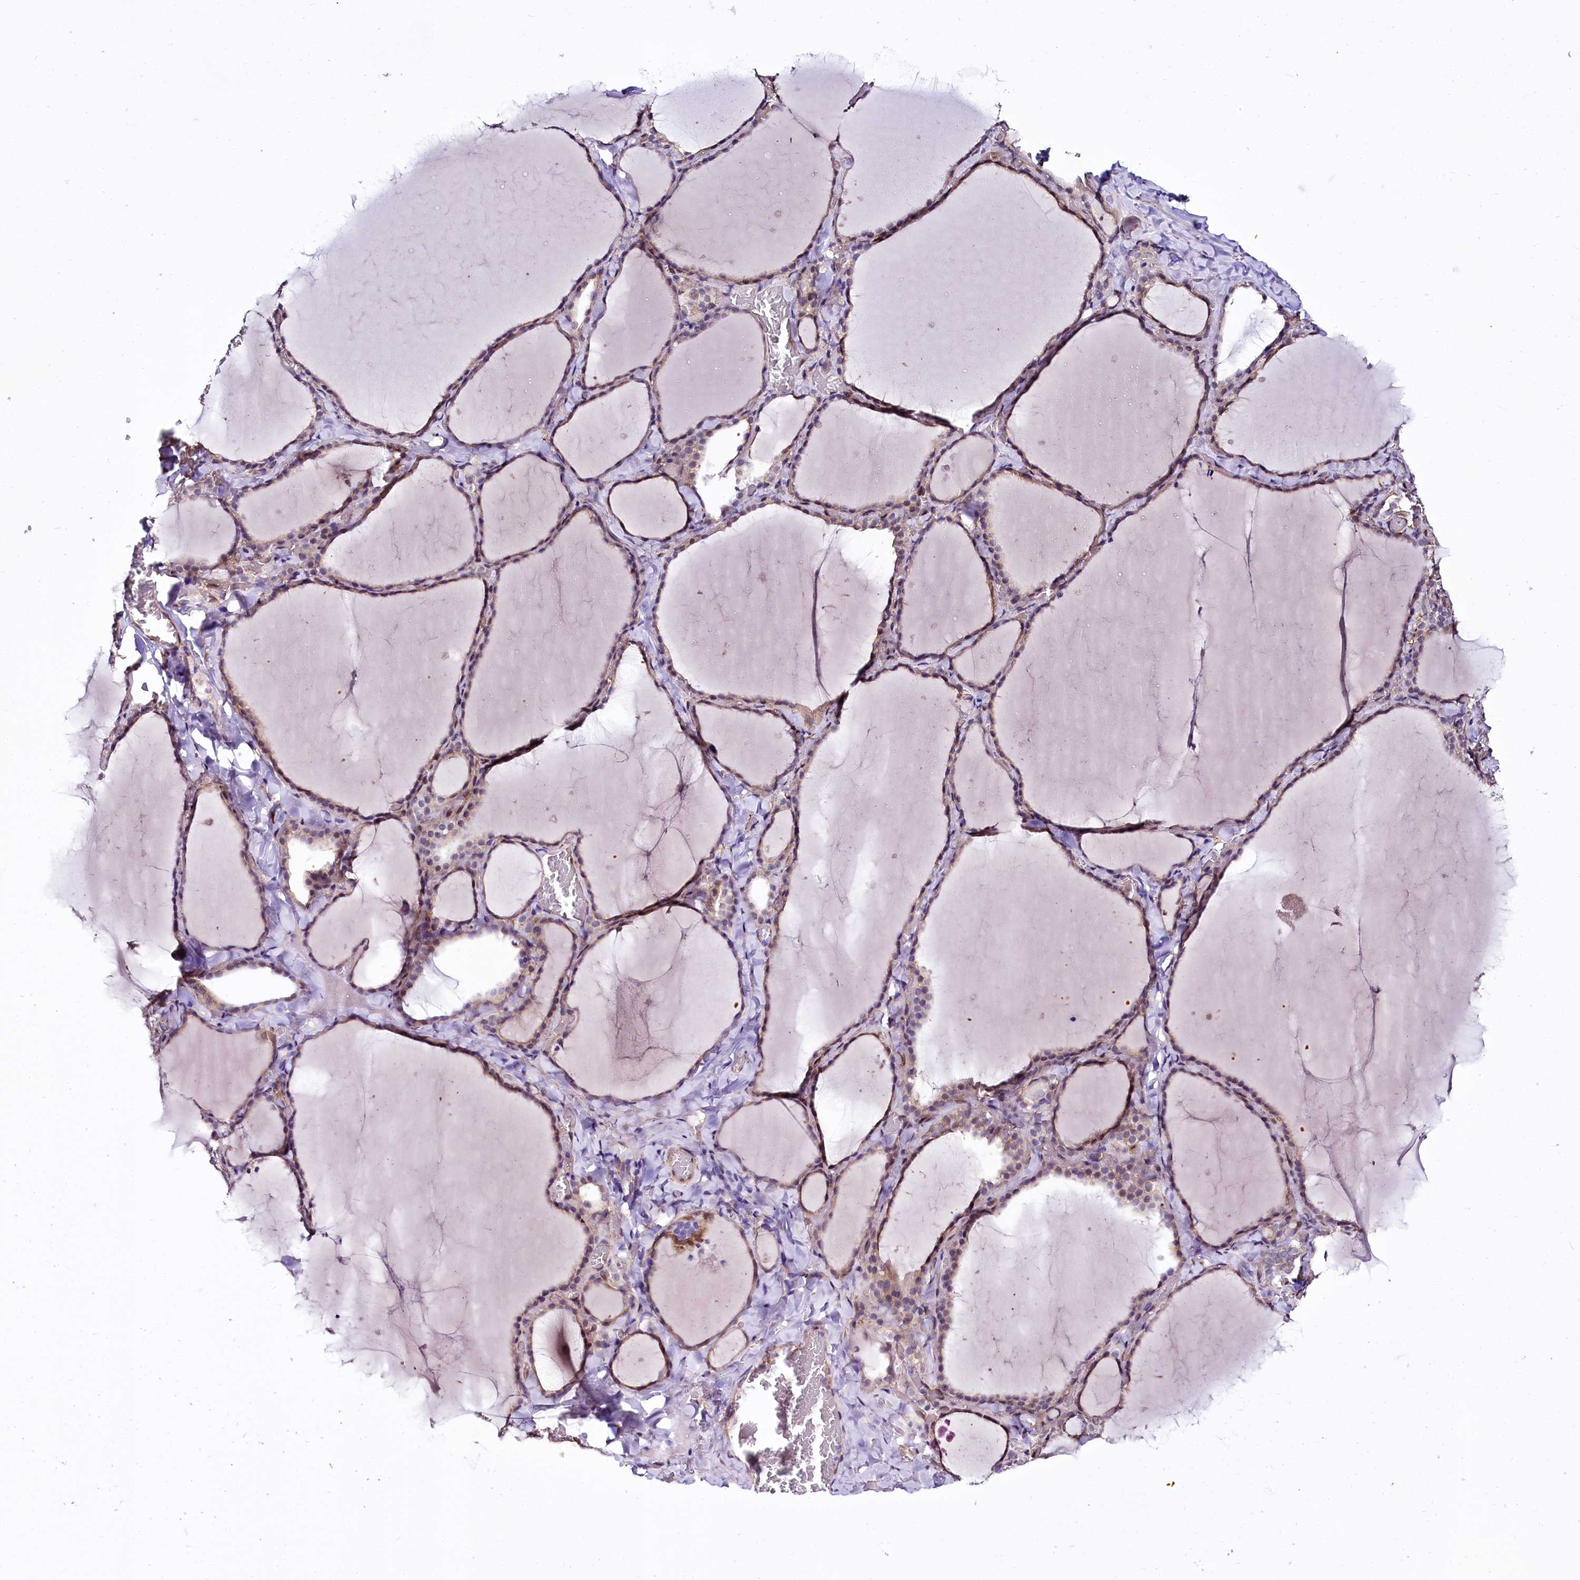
{"staining": {"intensity": "weak", "quantity": ">75%", "location": "cytoplasmic/membranous"}, "tissue": "thyroid gland", "cell_type": "Glandular cells", "image_type": "normal", "snomed": [{"axis": "morphology", "description": "Normal tissue, NOS"}, {"axis": "topography", "description": "Thyroid gland"}], "caption": "Immunohistochemistry (DAB (3,3'-diaminobenzidine)) staining of normal thyroid gland exhibits weak cytoplasmic/membranous protein positivity in about >75% of glandular cells. The protein of interest is stained brown, and the nuclei are stained in blue (DAB IHC with brightfield microscopy, high magnification).", "gene": "STXBP1", "patient": {"sex": "female", "age": 22}}